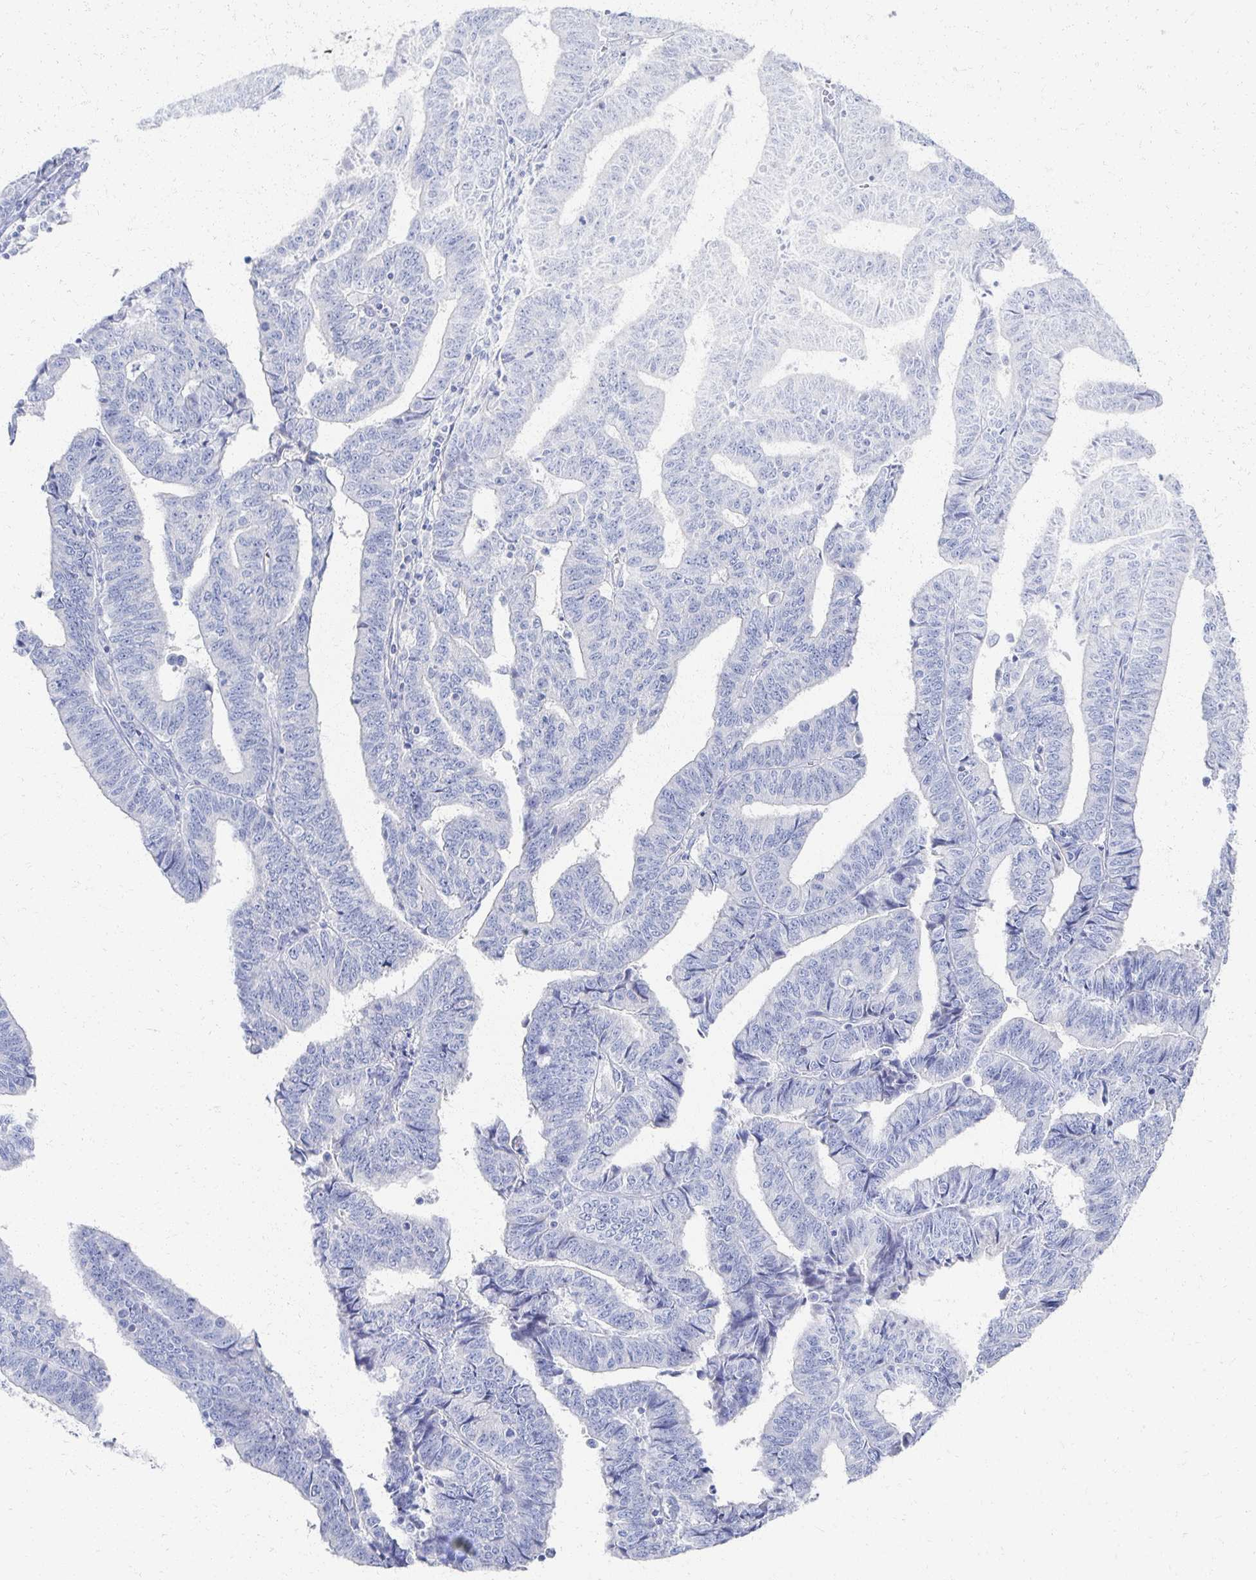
{"staining": {"intensity": "negative", "quantity": "none", "location": "none"}, "tissue": "endometrial cancer", "cell_type": "Tumor cells", "image_type": "cancer", "snomed": [{"axis": "morphology", "description": "Adenocarcinoma, NOS"}, {"axis": "topography", "description": "Endometrium"}], "caption": "Tumor cells are negative for brown protein staining in endometrial adenocarcinoma.", "gene": "PRR20A", "patient": {"sex": "female", "age": 65}}